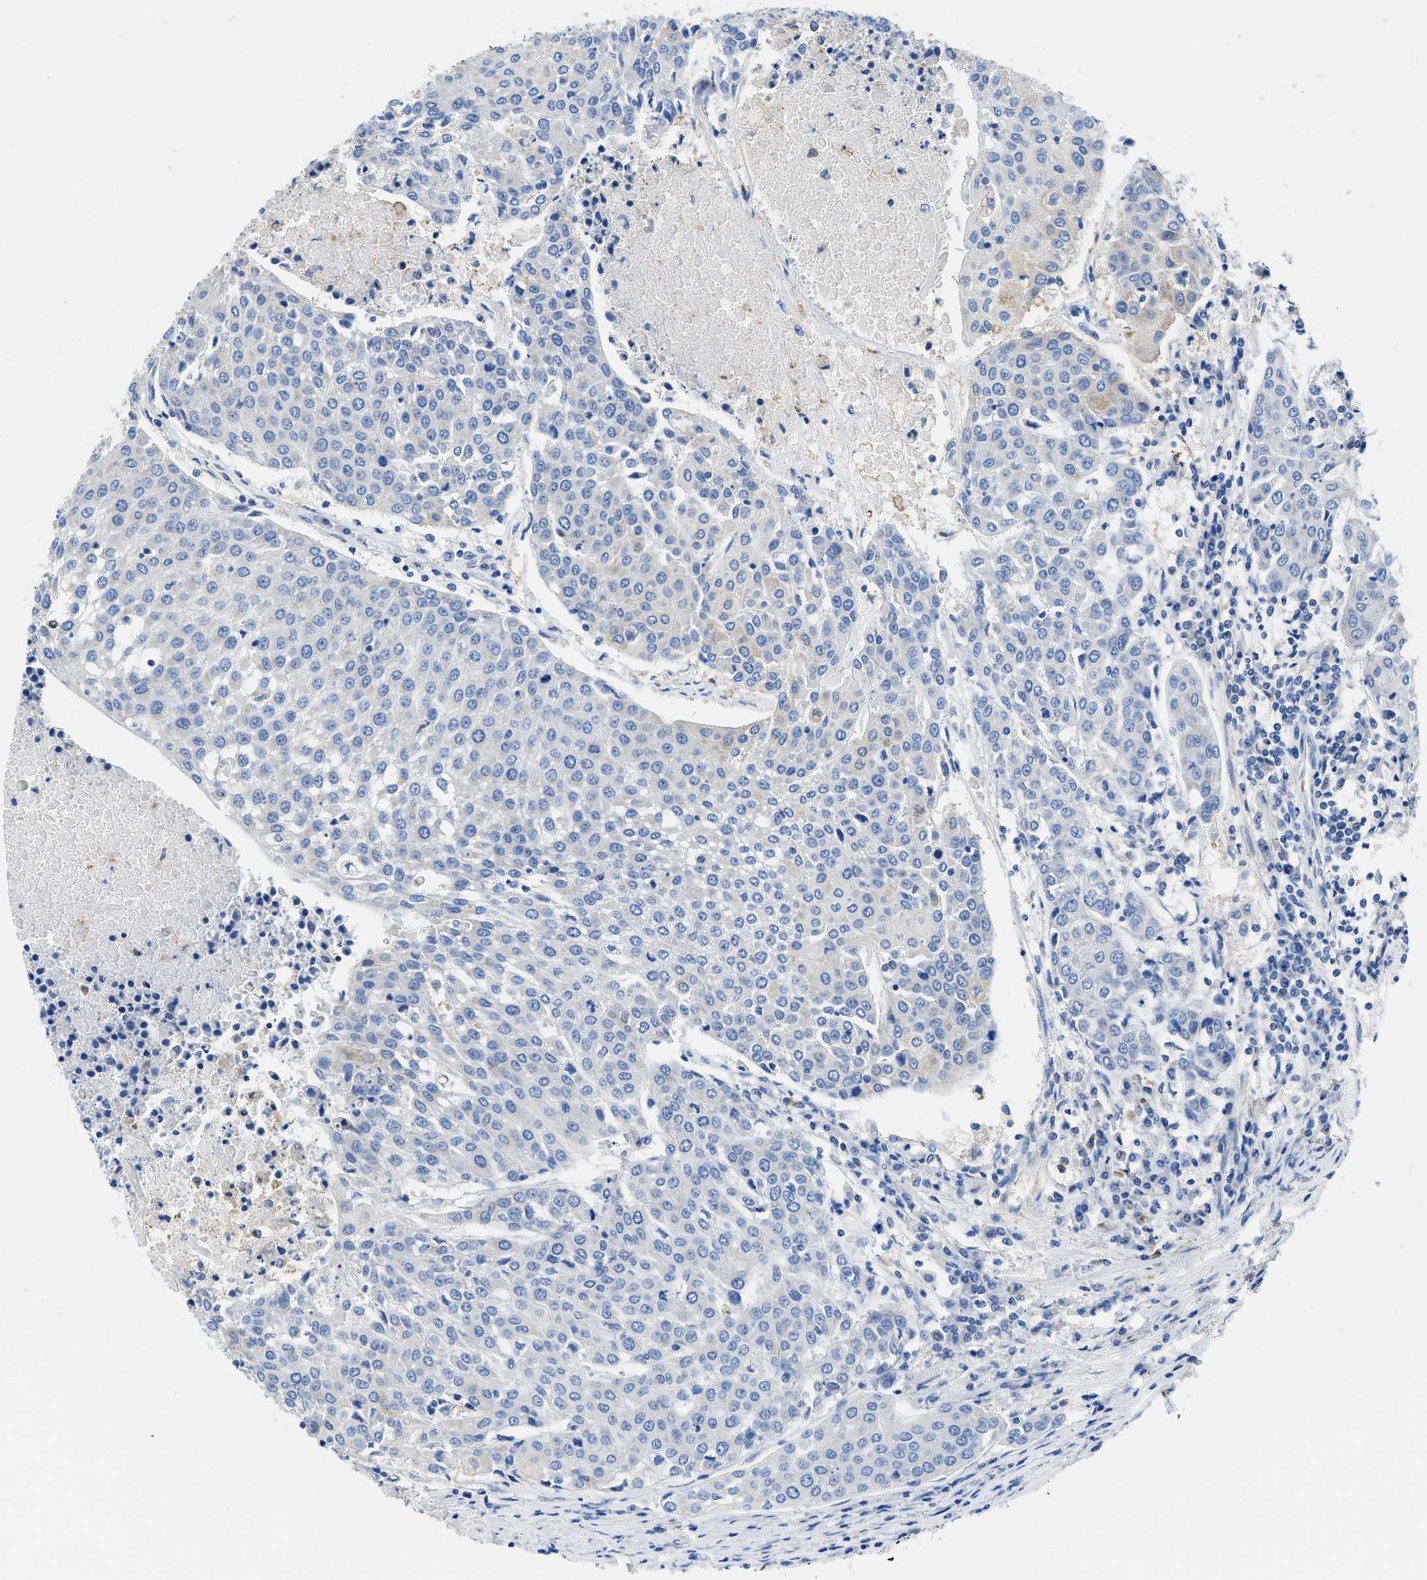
{"staining": {"intensity": "negative", "quantity": "none", "location": "none"}, "tissue": "urothelial cancer", "cell_type": "Tumor cells", "image_type": "cancer", "snomed": [{"axis": "morphology", "description": "Urothelial carcinoma, High grade"}, {"axis": "topography", "description": "Urinary bladder"}], "caption": "Immunohistochemistry (IHC) micrograph of human urothelial carcinoma (high-grade) stained for a protein (brown), which displays no positivity in tumor cells. (Stains: DAB (3,3'-diaminobenzidine) immunohistochemistry (IHC) with hematoxylin counter stain, Microscopy: brightfield microscopy at high magnification).", "gene": "NEB", "patient": {"sex": "female", "age": 85}}